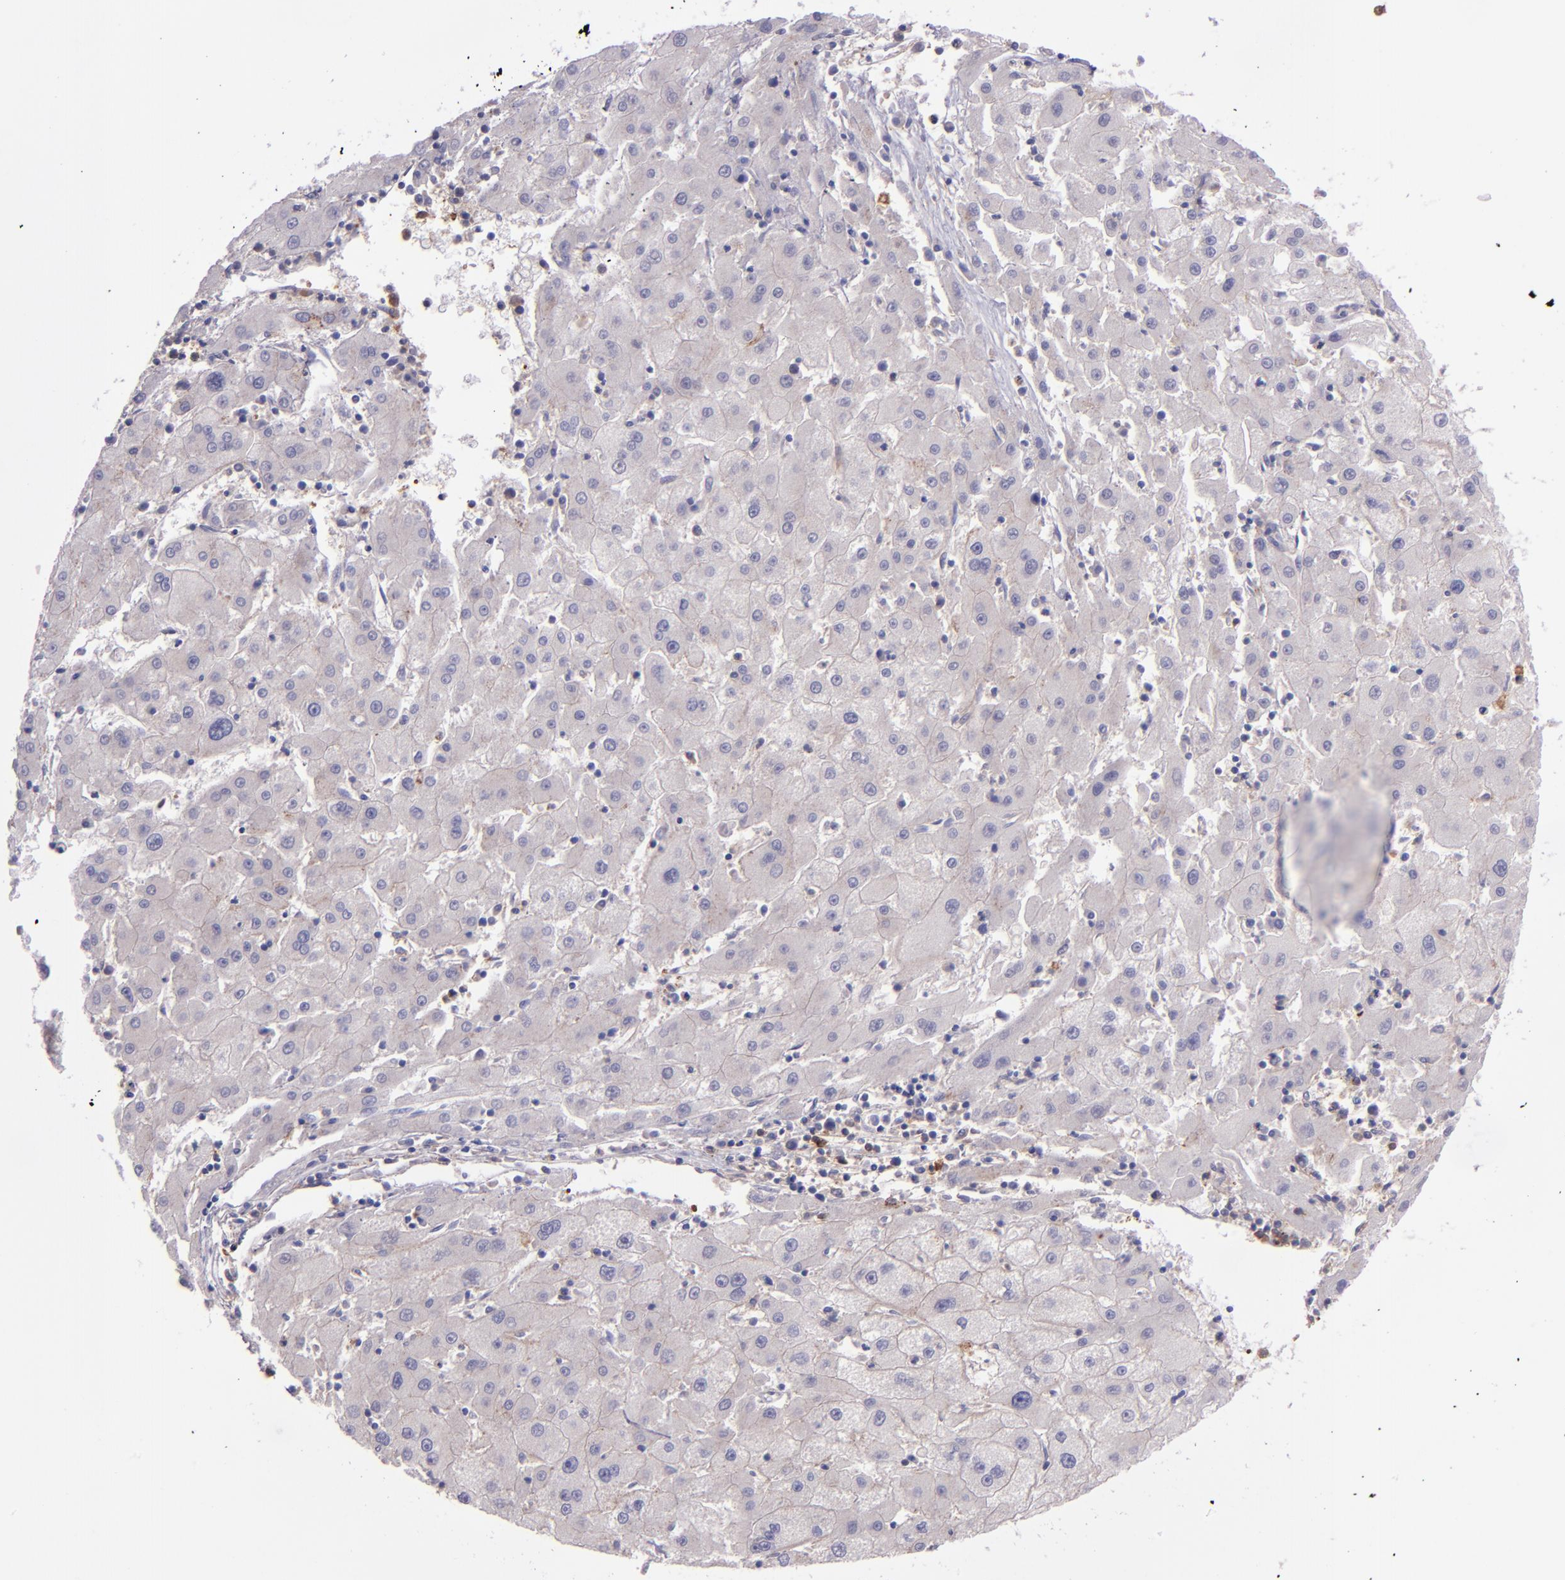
{"staining": {"intensity": "weak", "quantity": "<25%", "location": "cytoplasmic/membranous"}, "tissue": "liver cancer", "cell_type": "Tumor cells", "image_type": "cancer", "snomed": [{"axis": "morphology", "description": "Carcinoma, Hepatocellular, NOS"}, {"axis": "topography", "description": "Liver"}], "caption": "Liver hepatocellular carcinoma stained for a protein using immunohistochemistry exhibits no staining tumor cells.", "gene": "WASHC1", "patient": {"sex": "male", "age": 72}}